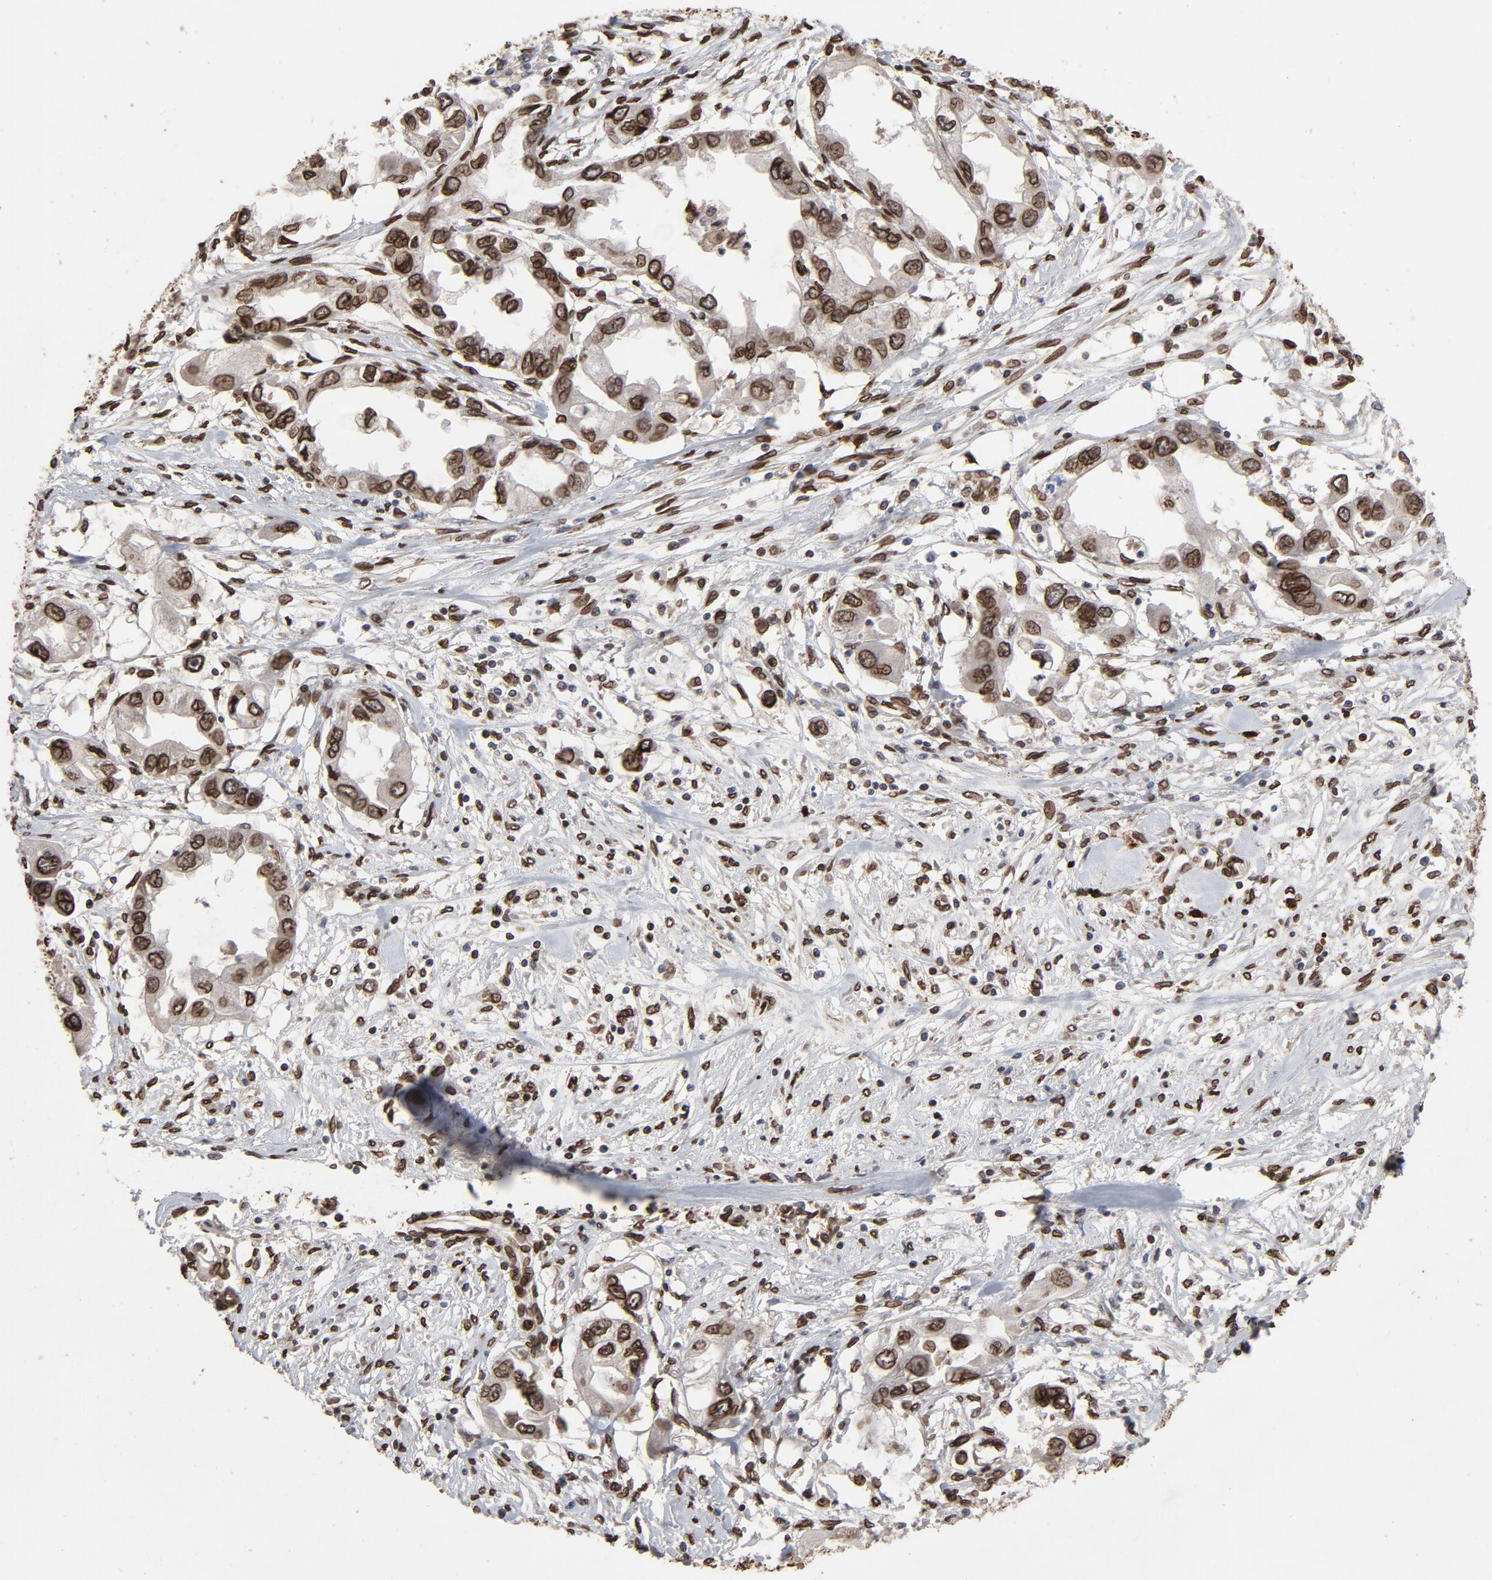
{"staining": {"intensity": "strong", "quantity": ">75%", "location": "cytoplasmic/membranous,nuclear"}, "tissue": "endometrial cancer", "cell_type": "Tumor cells", "image_type": "cancer", "snomed": [{"axis": "morphology", "description": "Adenocarcinoma, NOS"}, {"axis": "topography", "description": "Endometrium"}], "caption": "Human adenocarcinoma (endometrial) stained with a protein marker reveals strong staining in tumor cells.", "gene": "LMNA", "patient": {"sex": "female", "age": 67}}